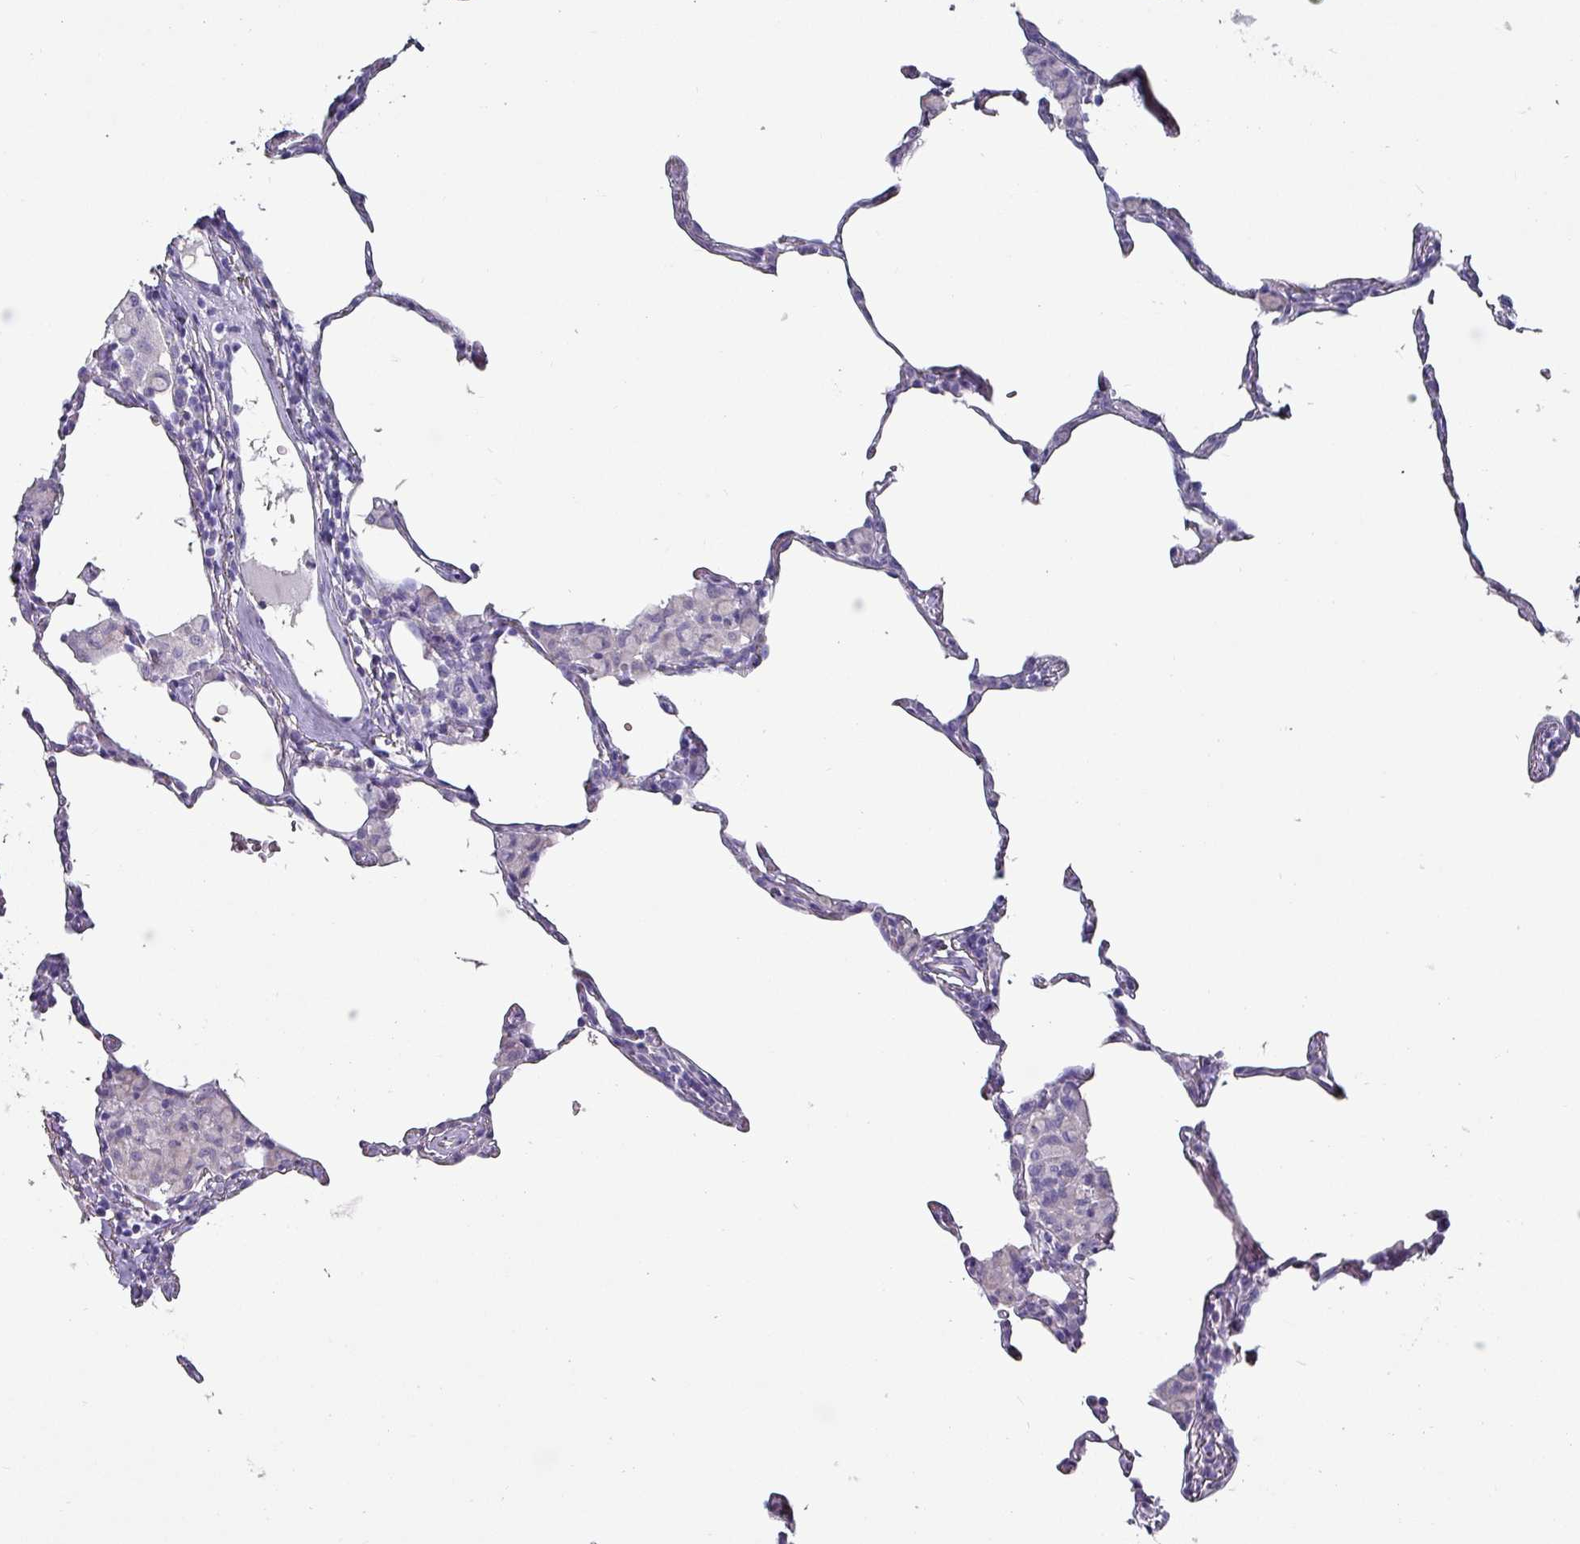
{"staining": {"intensity": "negative", "quantity": "none", "location": "none"}, "tissue": "lung", "cell_type": "Alveolar cells", "image_type": "normal", "snomed": [{"axis": "morphology", "description": "Normal tissue, NOS"}, {"axis": "topography", "description": "Lung"}], "caption": "There is no significant expression in alveolar cells of lung.", "gene": "INS", "patient": {"sex": "female", "age": 57}}